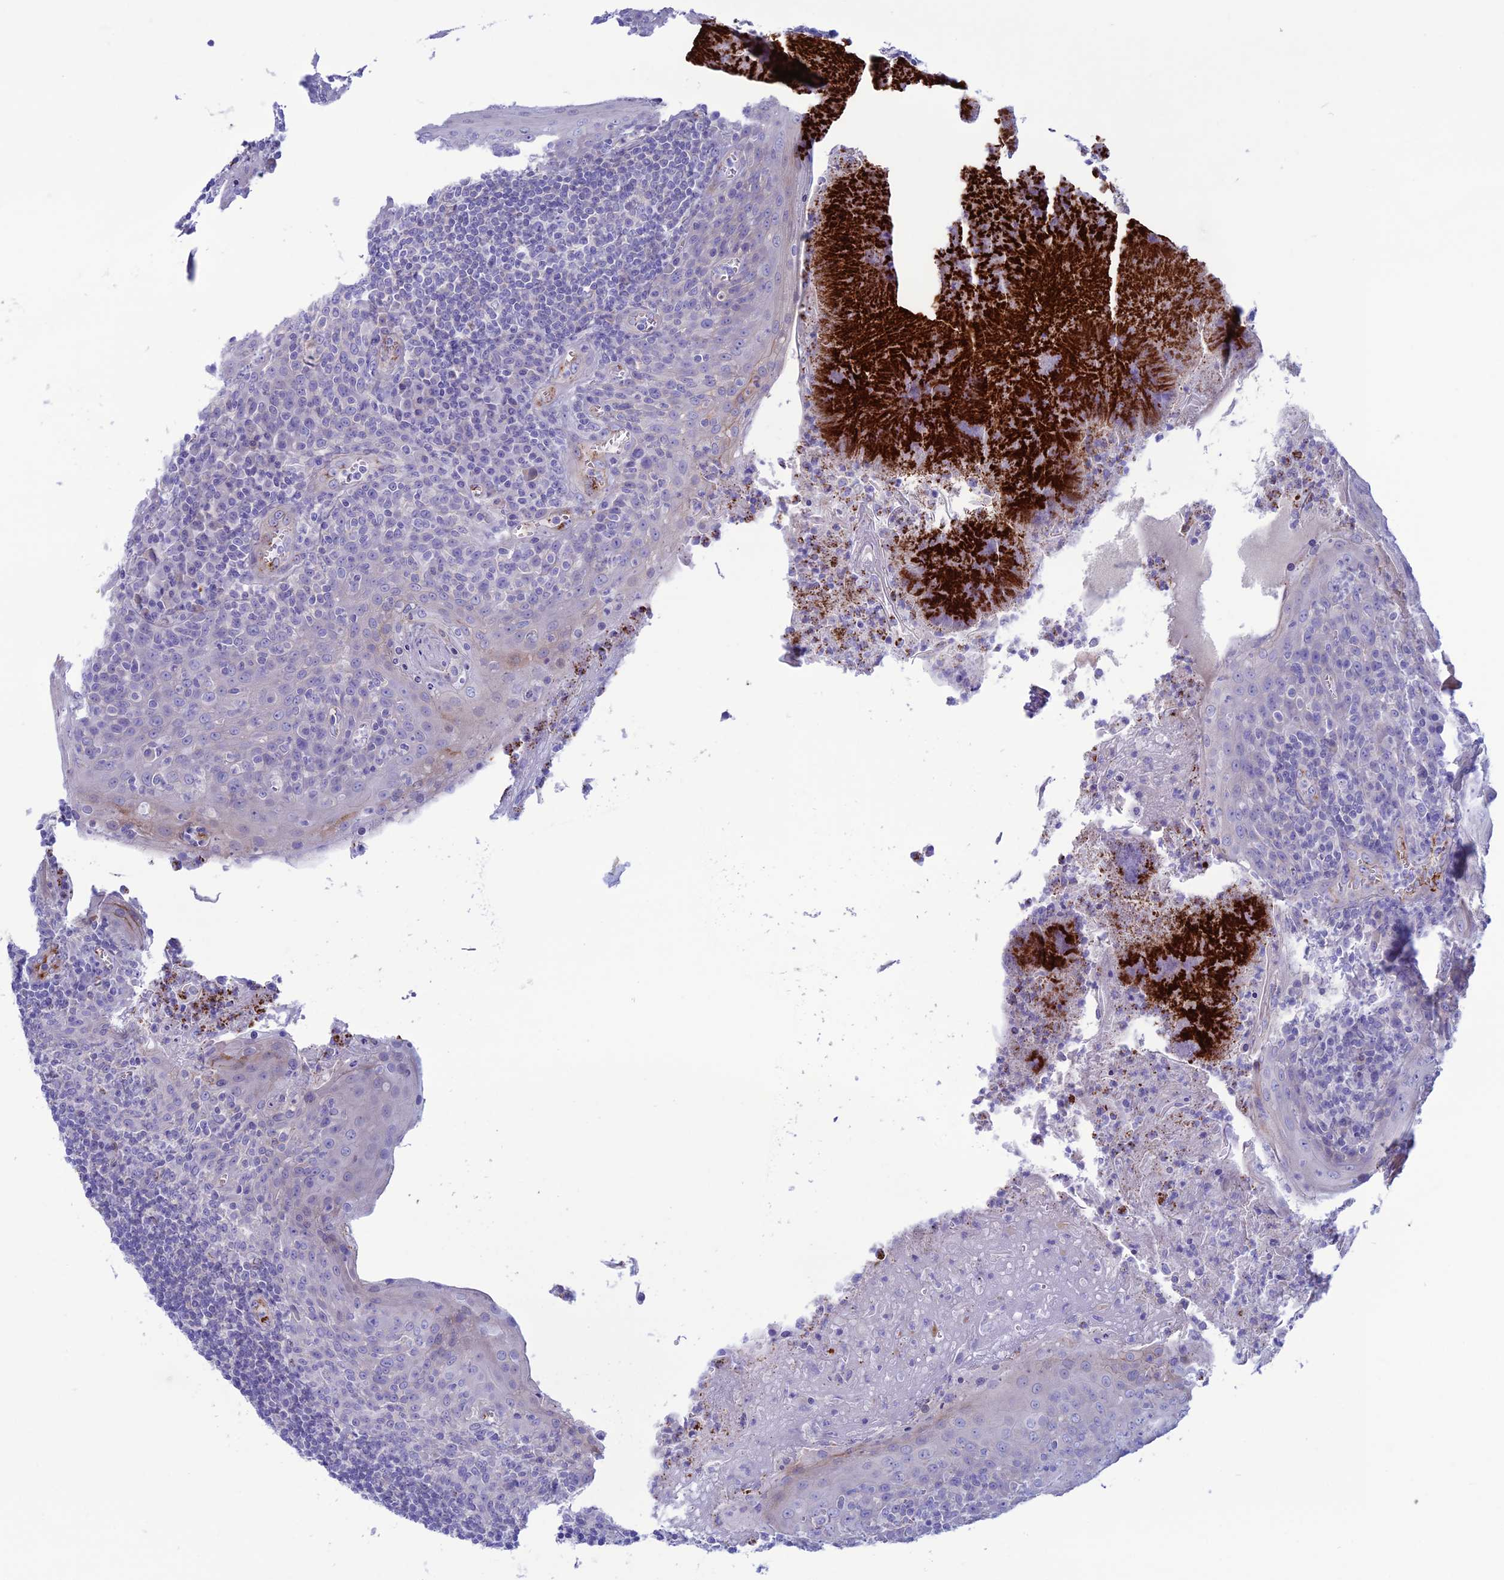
{"staining": {"intensity": "negative", "quantity": "none", "location": "none"}, "tissue": "tonsil", "cell_type": "Germinal center cells", "image_type": "normal", "snomed": [{"axis": "morphology", "description": "Normal tissue, NOS"}, {"axis": "topography", "description": "Tonsil"}], "caption": "Immunohistochemistry (IHC) of normal tonsil exhibits no staining in germinal center cells.", "gene": "CDC42EP5", "patient": {"sex": "male", "age": 27}}